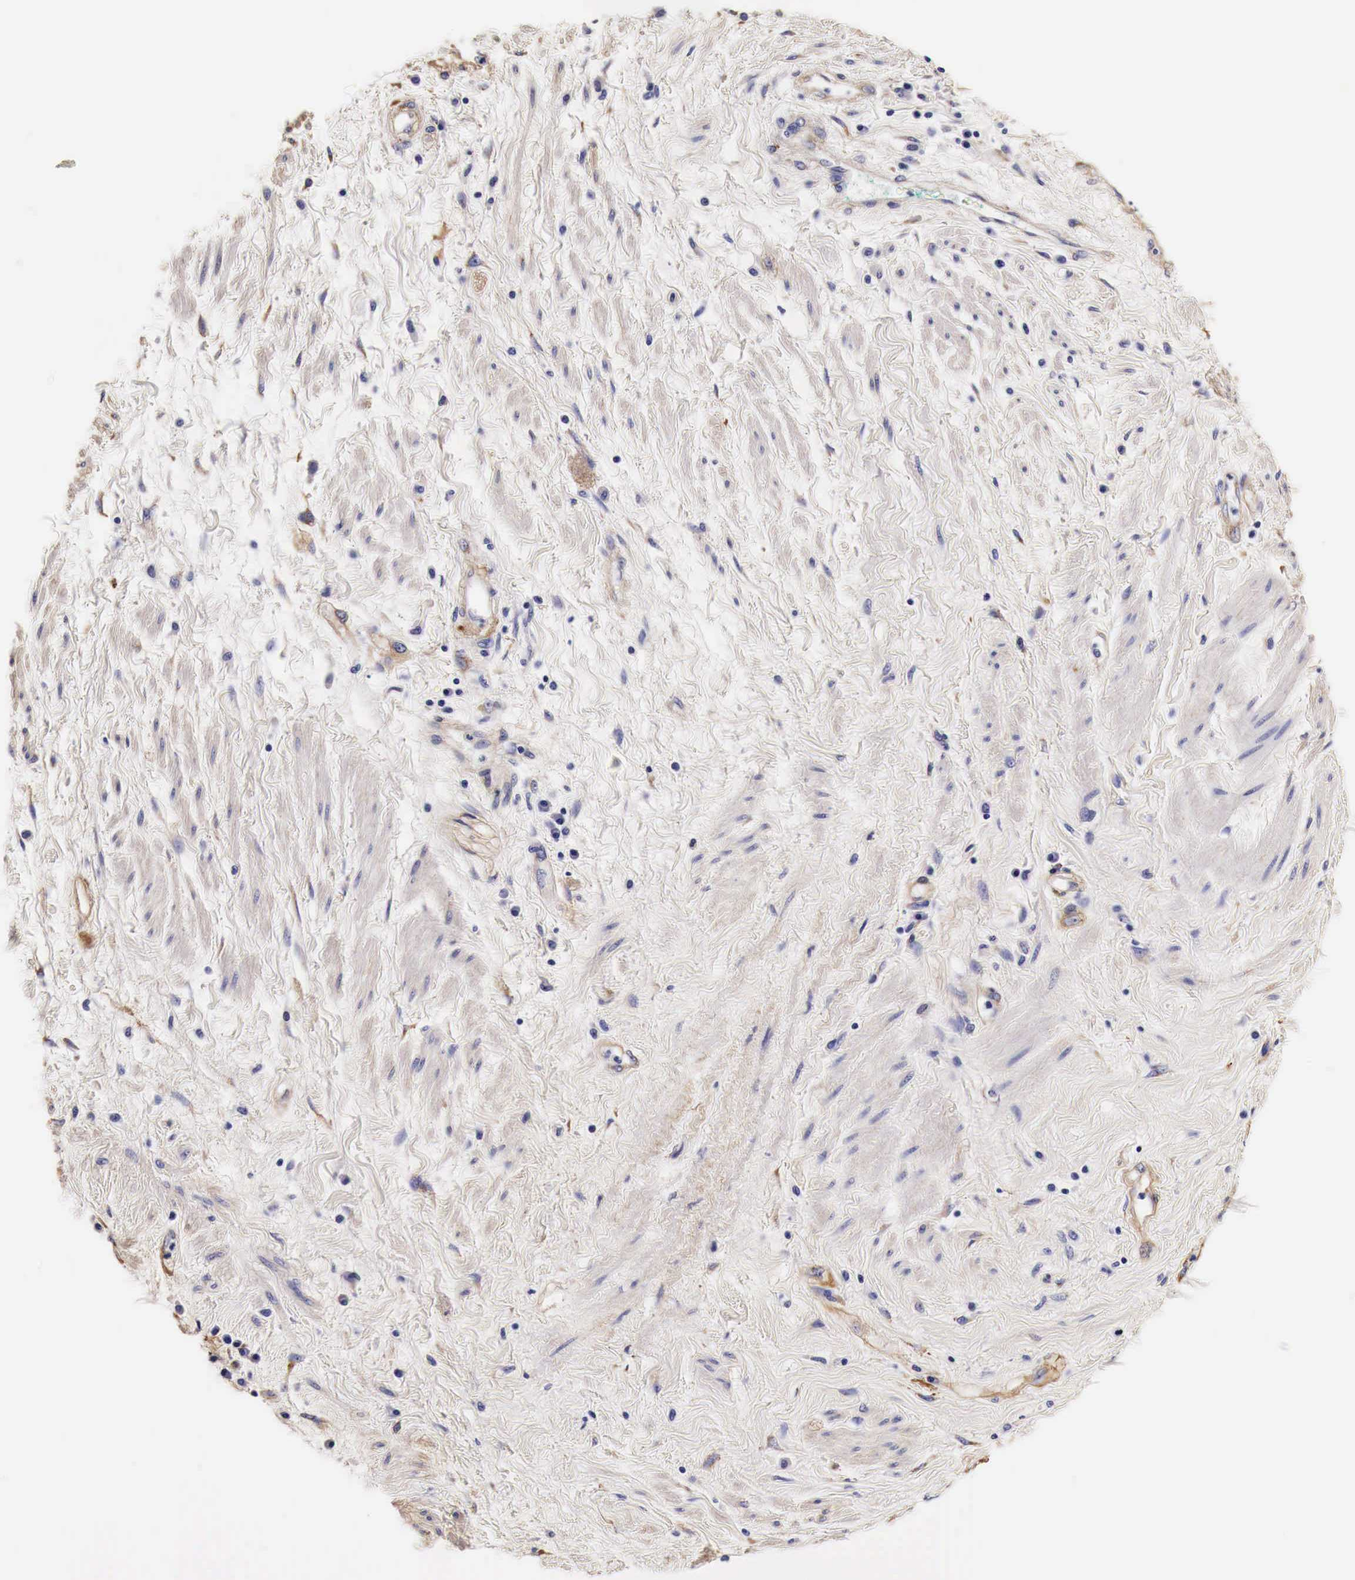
{"staining": {"intensity": "negative", "quantity": "none", "location": "none"}, "tissue": "cervical cancer", "cell_type": "Tumor cells", "image_type": "cancer", "snomed": [{"axis": "morphology", "description": "Squamous cell carcinoma, NOS"}, {"axis": "topography", "description": "Cervix"}], "caption": "IHC of cervical cancer demonstrates no staining in tumor cells. (DAB (3,3'-diaminobenzidine) immunohistochemistry (IHC) with hematoxylin counter stain).", "gene": "LAMB2", "patient": {"sex": "female", "age": 57}}